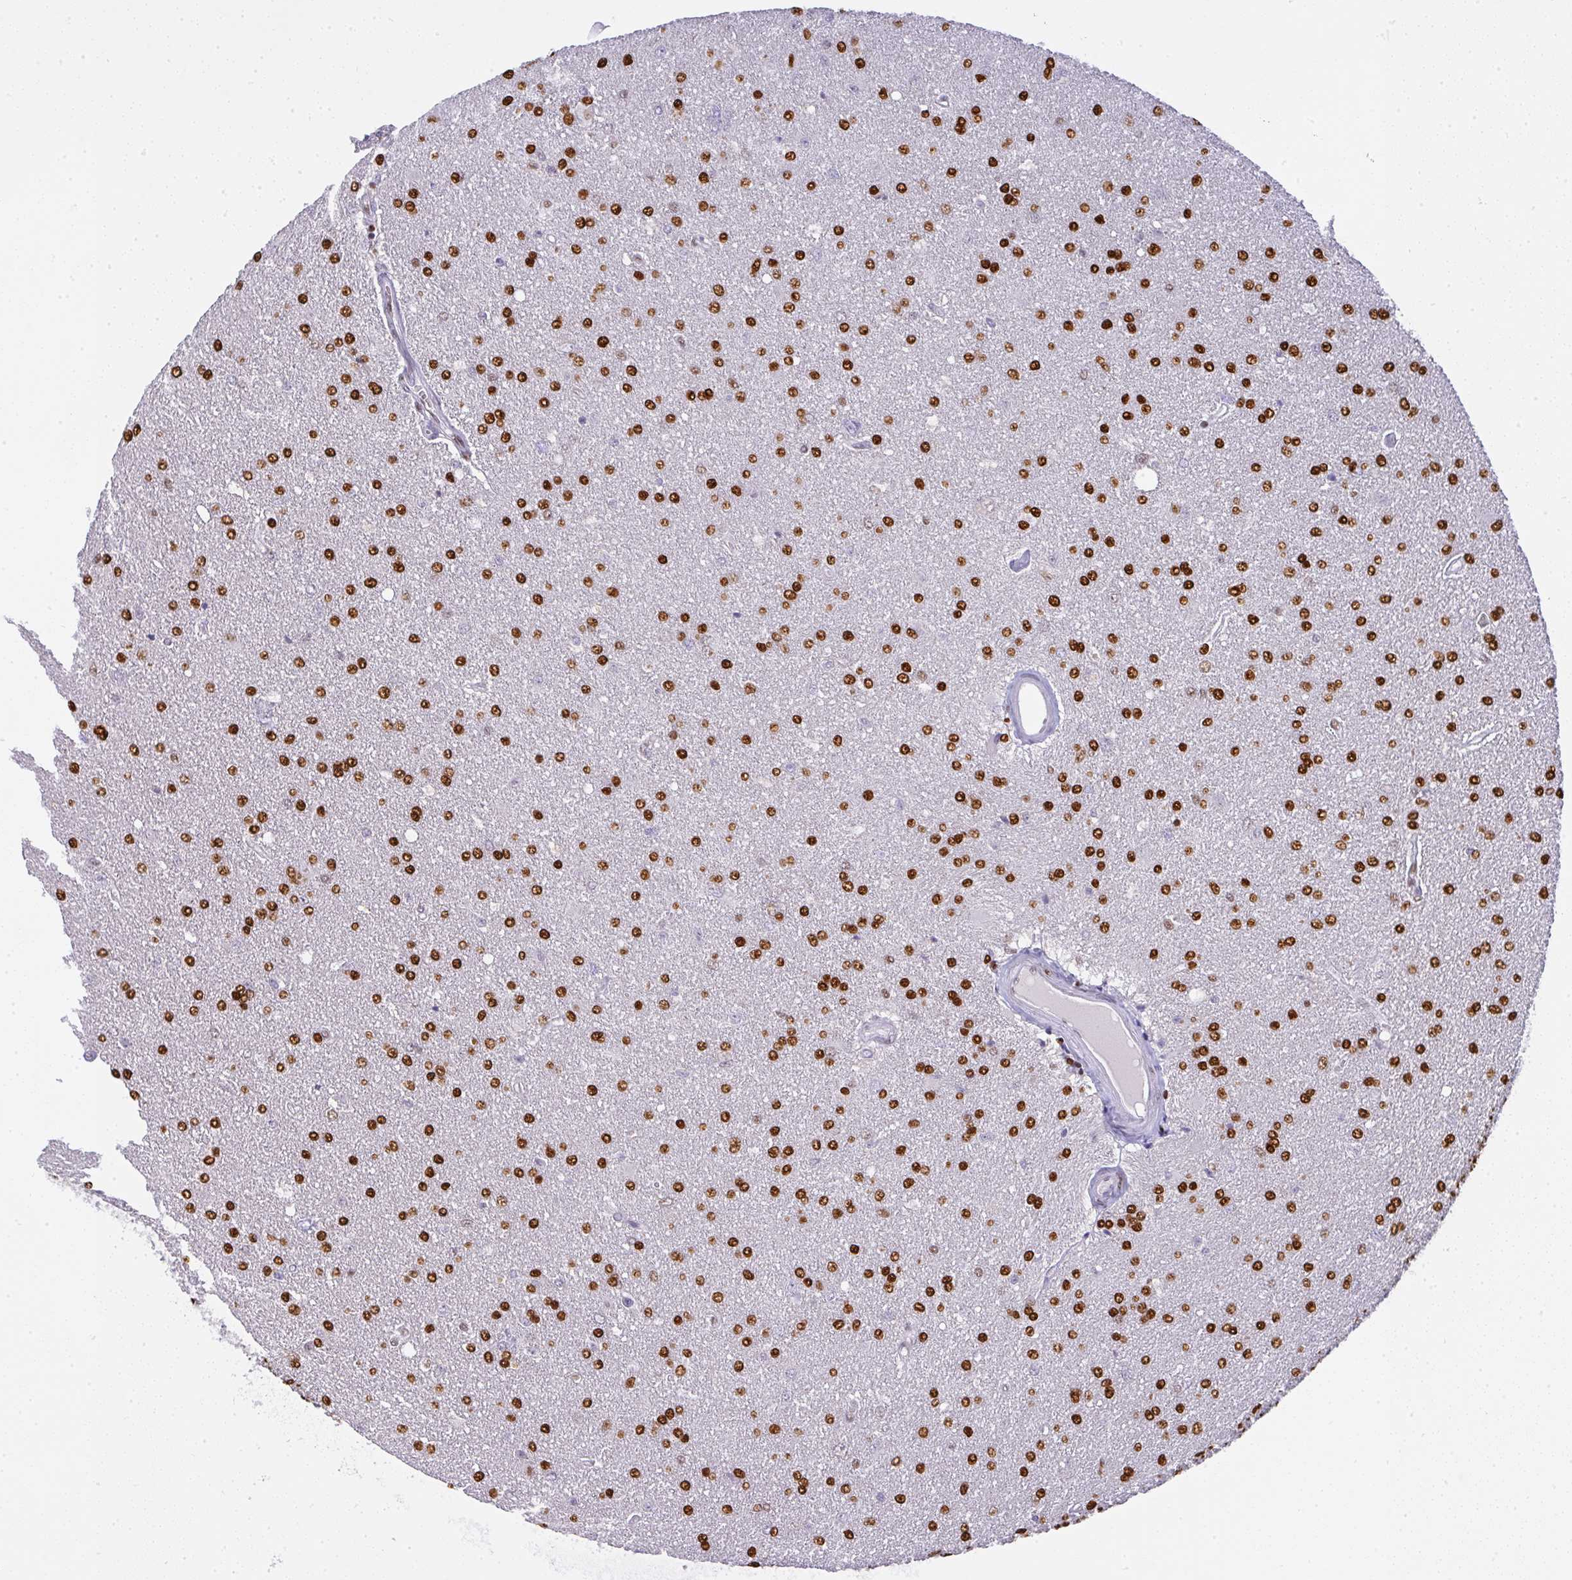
{"staining": {"intensity": "strong", "quantity": "<25%", "location": "nuclear"}, "tissue": "glioma", "cell_type": "Tumor cells", "image_type": "cancer", "snomed": [{"axis": "morphology", "description": "Glioma, malignant, High grade"}, {"axis": "topography", "description": "Brain"}], "caption": "Immunohistochemistry (IHC) of human high-grade glioma (malignant) reveals medium levels of strong nuclear positivity in about <25% of tumor cells. The staining is performed using DAB brown chromogen to label protein expression. The nuclei are counter-stained blue using hematoxylin.", "gene": "BBX", "patient": {"sex": "male", "age": 67}}